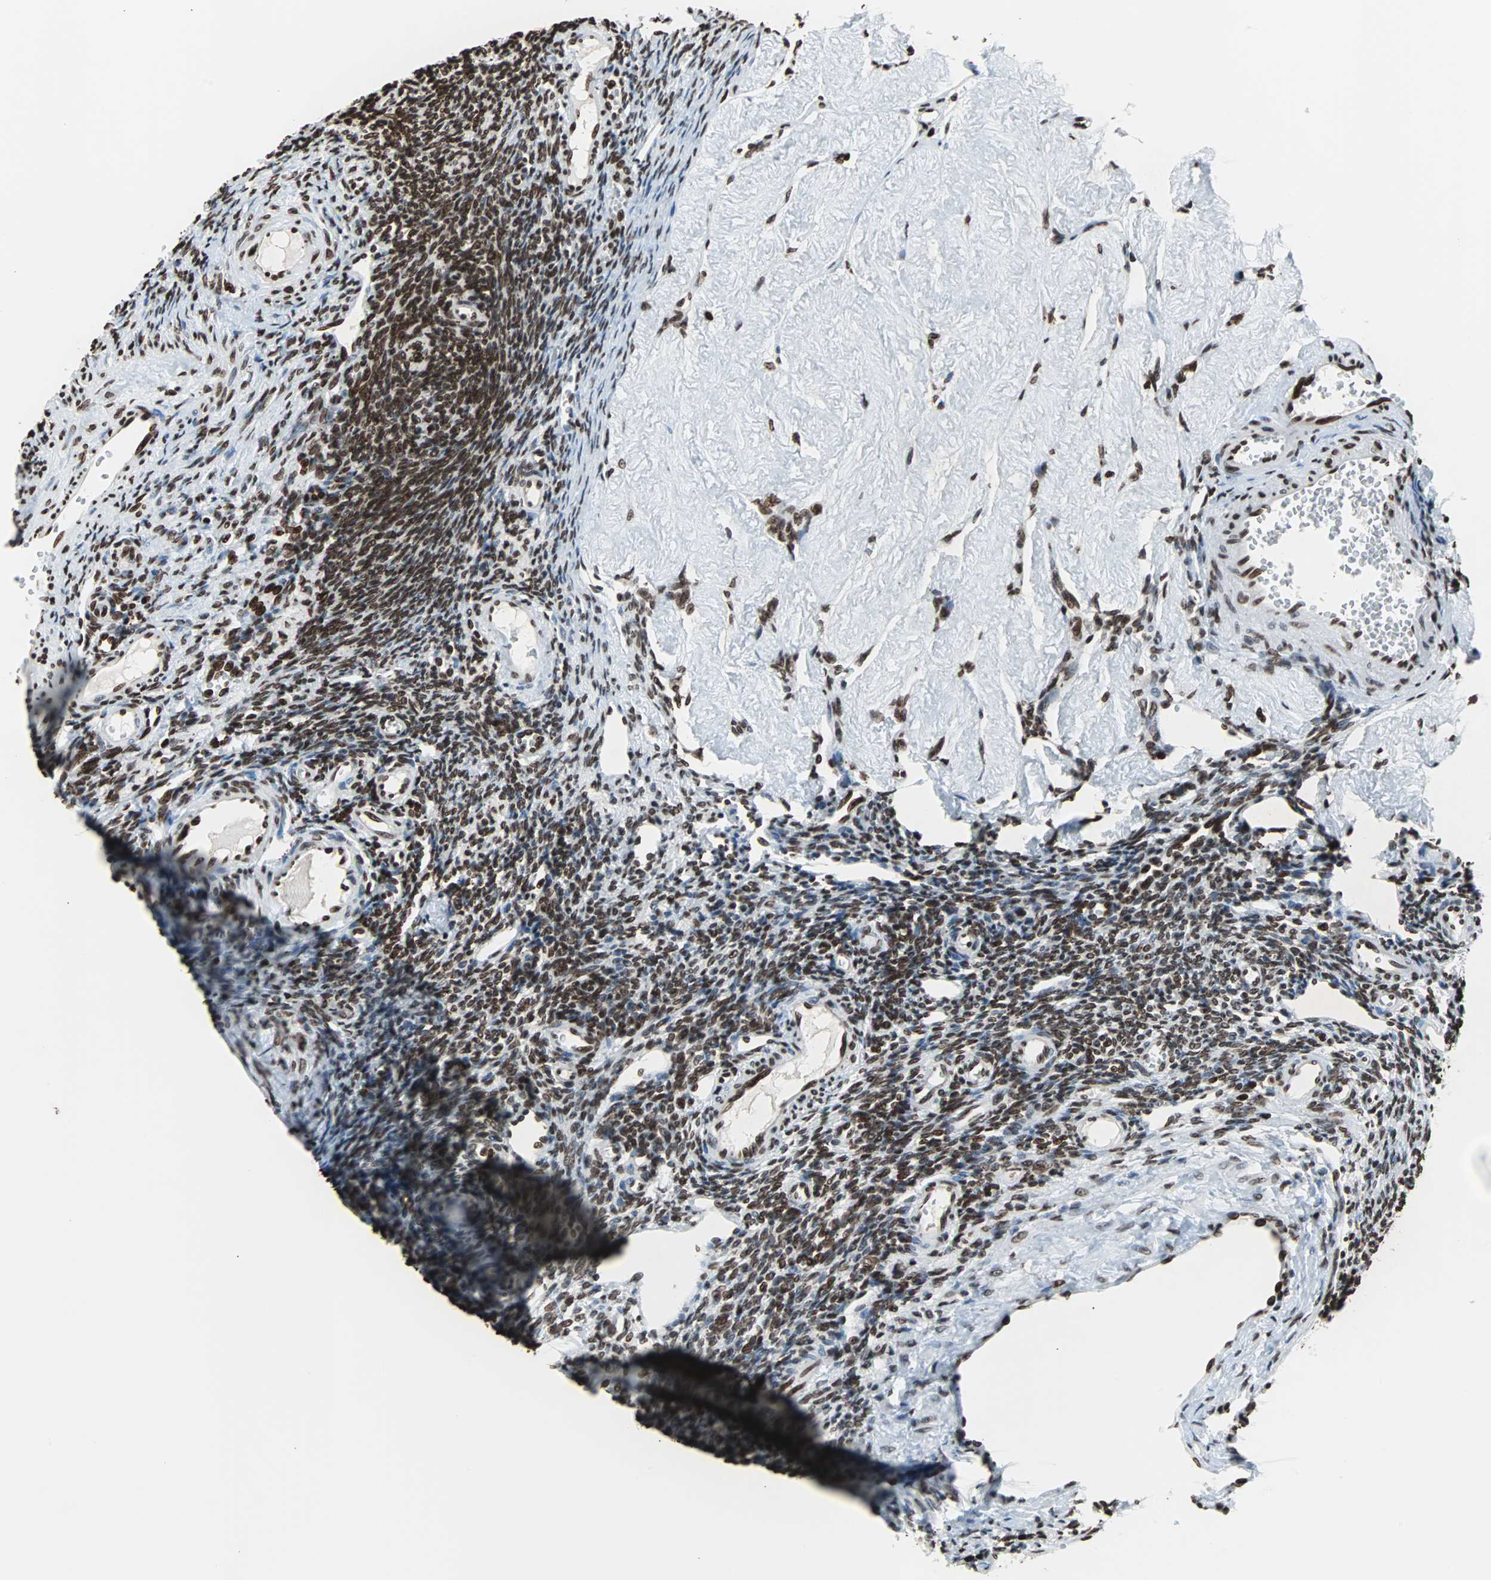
{"staining": {"intensity": "strong", "quantity": ">75%", "location": "nuclear"}, "tissue": "ovary", "cell_type": "Ovarian stroma cells", "image_type": "normal", "snomed": [{"axis": "morphology", "description": "Normal tissue, NOS"}, {"axis": "topography", "description": "Ovary"}], "caption": "Human ovary stained with a brown dye shows strong nuclear positive positivity in about >75% of ovarian stroma cells.", "gene": "H2BC18", "patient": {"sex": "female", "age": 33}}